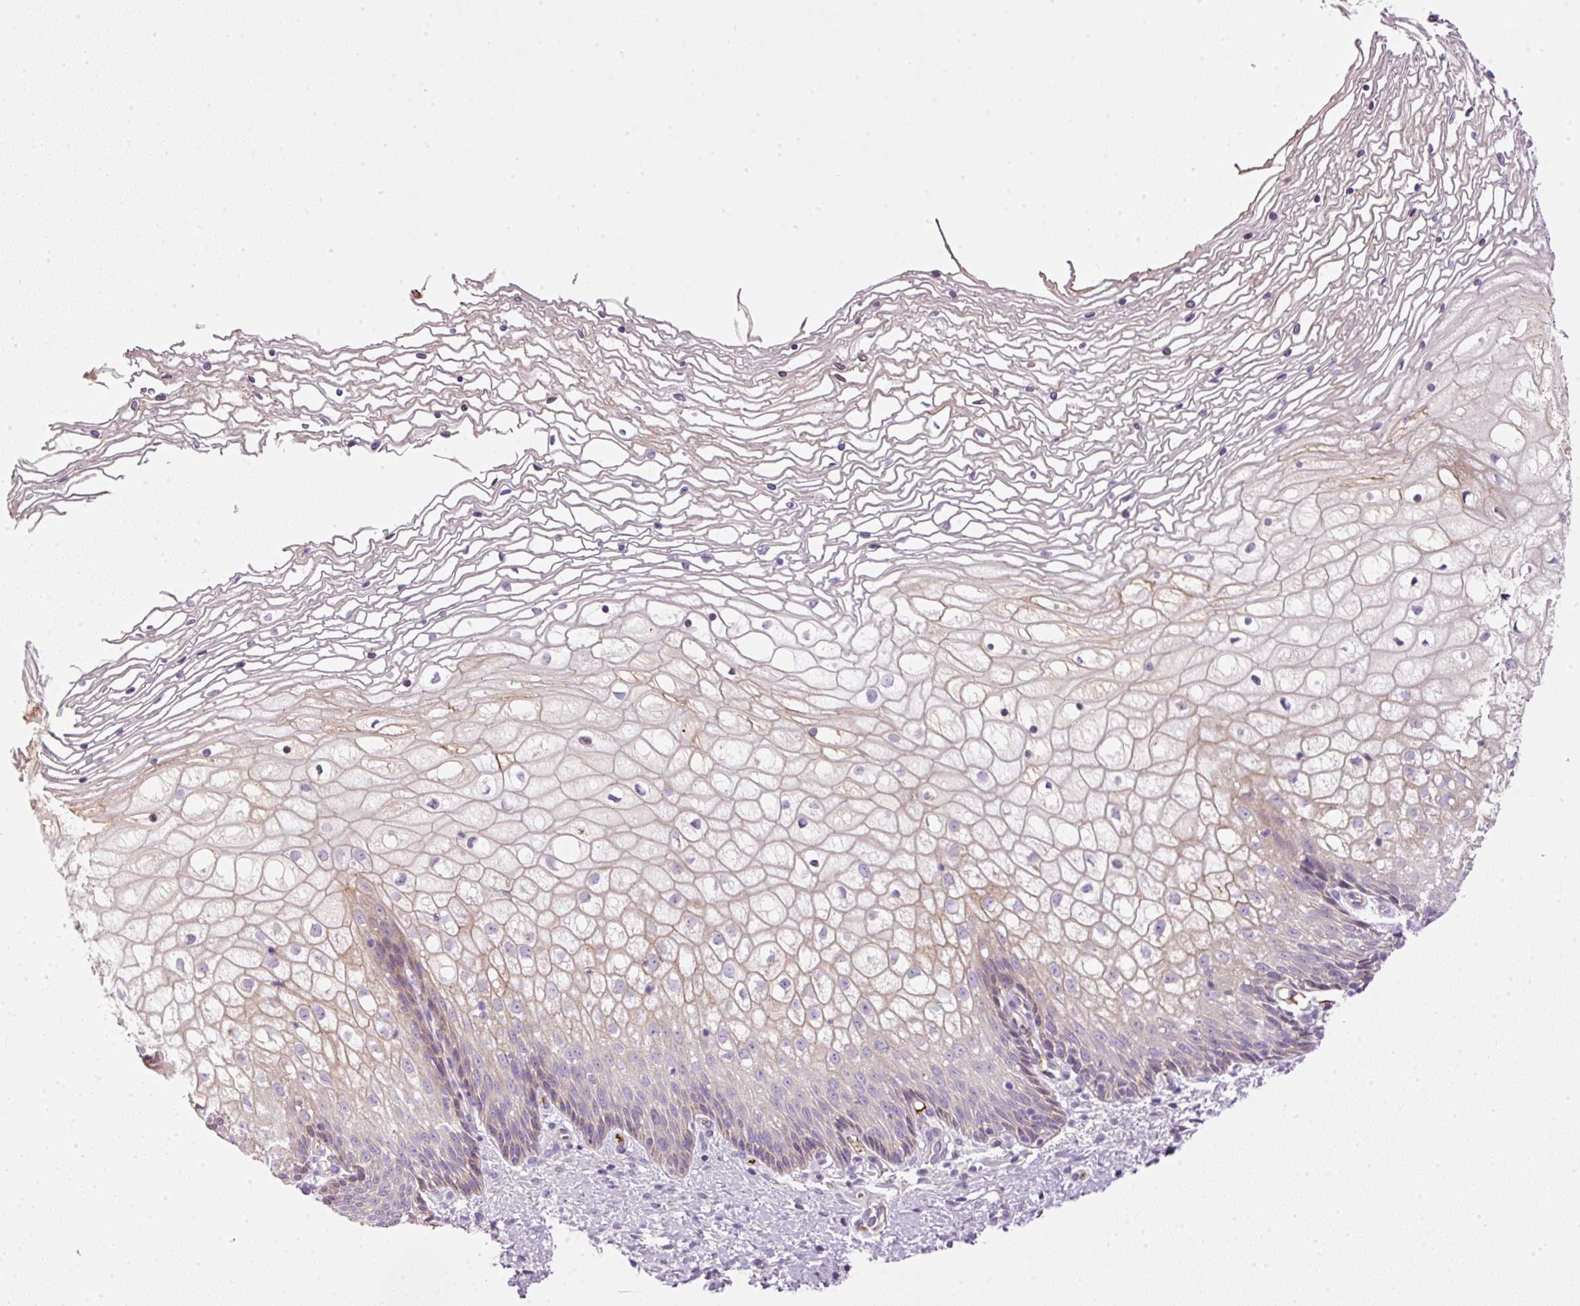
{"staining": {"intensity": "negative", "quantity": "none", "location": "none"}, "tissue": "cervix", "cell_type": "Glandular cells", "image_type": "normal", "snomed": [{"axis": "morphology", "description": "Normal tissue, NOS"}, {"axis": "topography", "description": "Cervix"}], "caption": "High power microscopy photomicrograph of an immunohistochemistry image of benign cervix, revealing no significant positivity in glandular cells.", "gene": "KPNA5", "patient": {"sex": "female", "age": 36}}